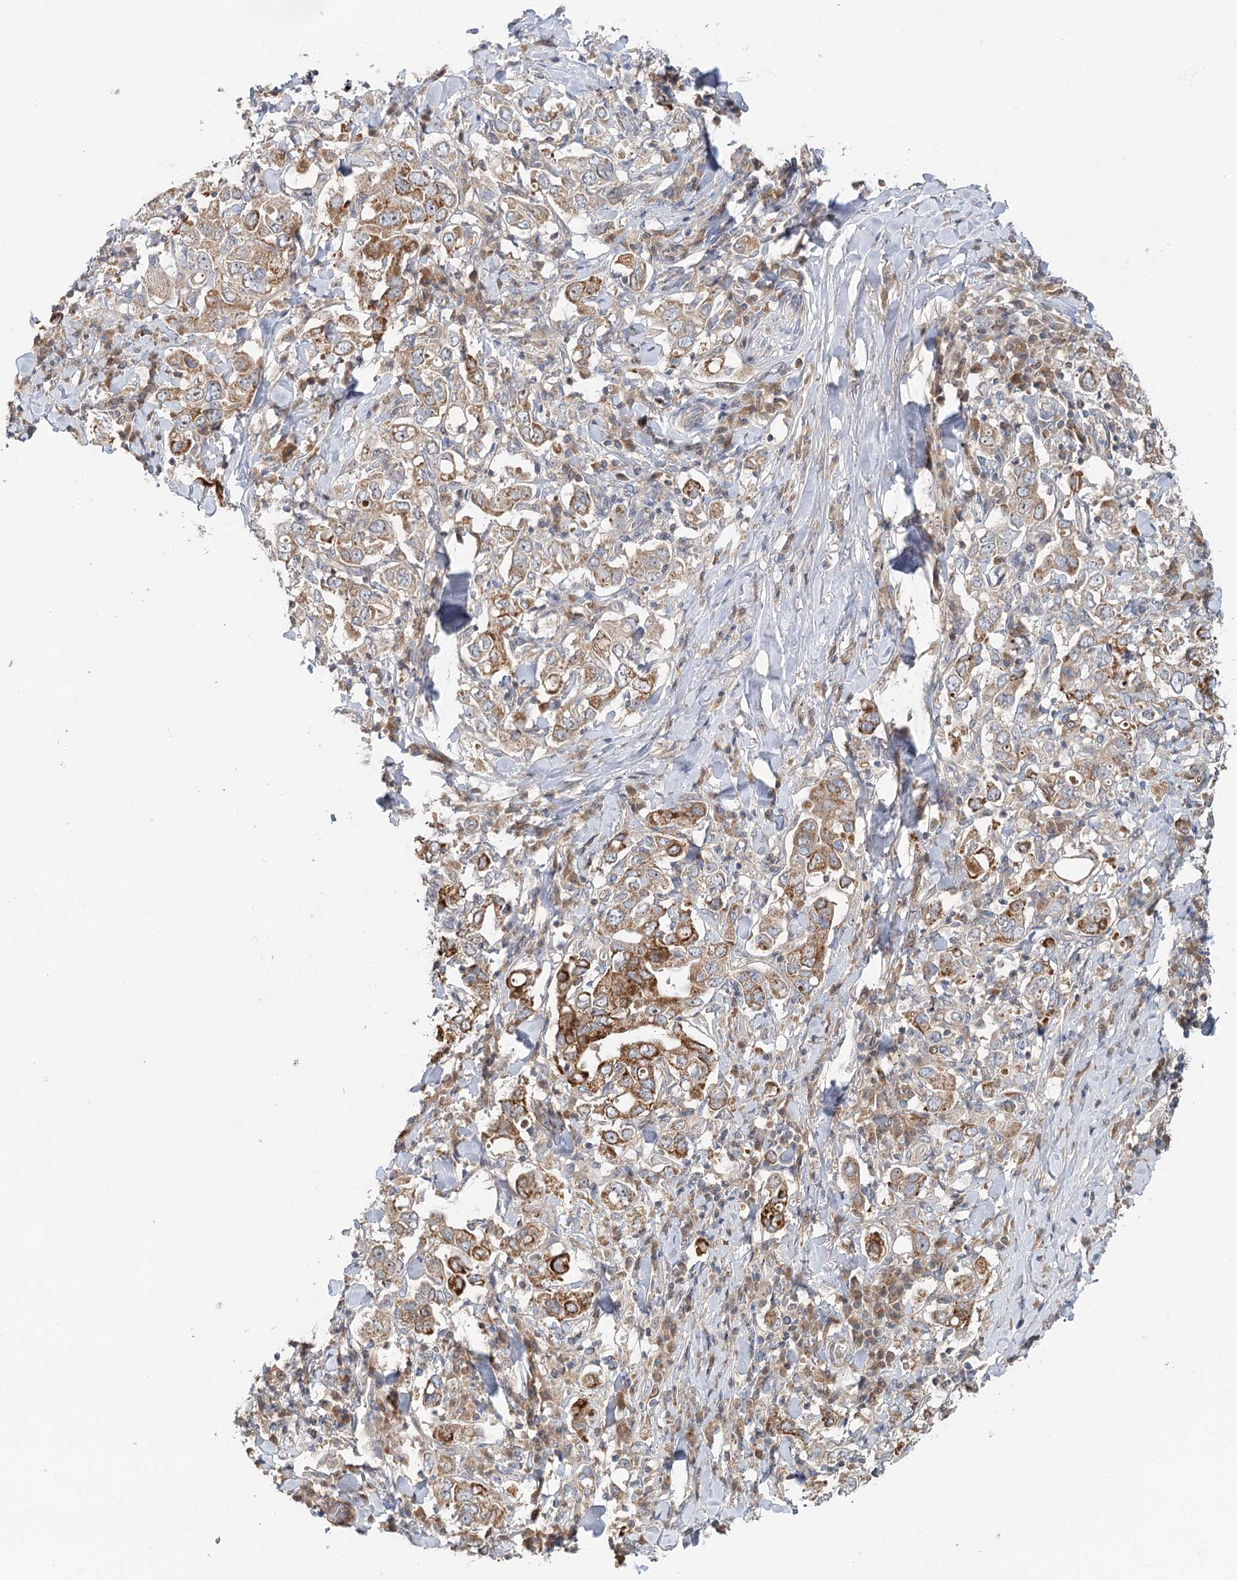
{"staining": {"intensity": "moderate", "quantity": ">75%", "location": "cytoplasmic/membranous"}, "tissue": "stomach cancer", "cell_type": "Tumor cells", "image_type": "cancer", "snomed": [{"axis": "morphology", "description": "Adenocarcinoma, NOS"}, {"axis": "topography", "description": "Stomach, upper"}], "caption": "A histopathology image of stomach adenocarcinoma stained for a protein shows moderate cytoplasmic/membranous brown staining in tumor cells.", "gene": "RAPGEF6", "patient": {"sex": "male", "age": 62}}